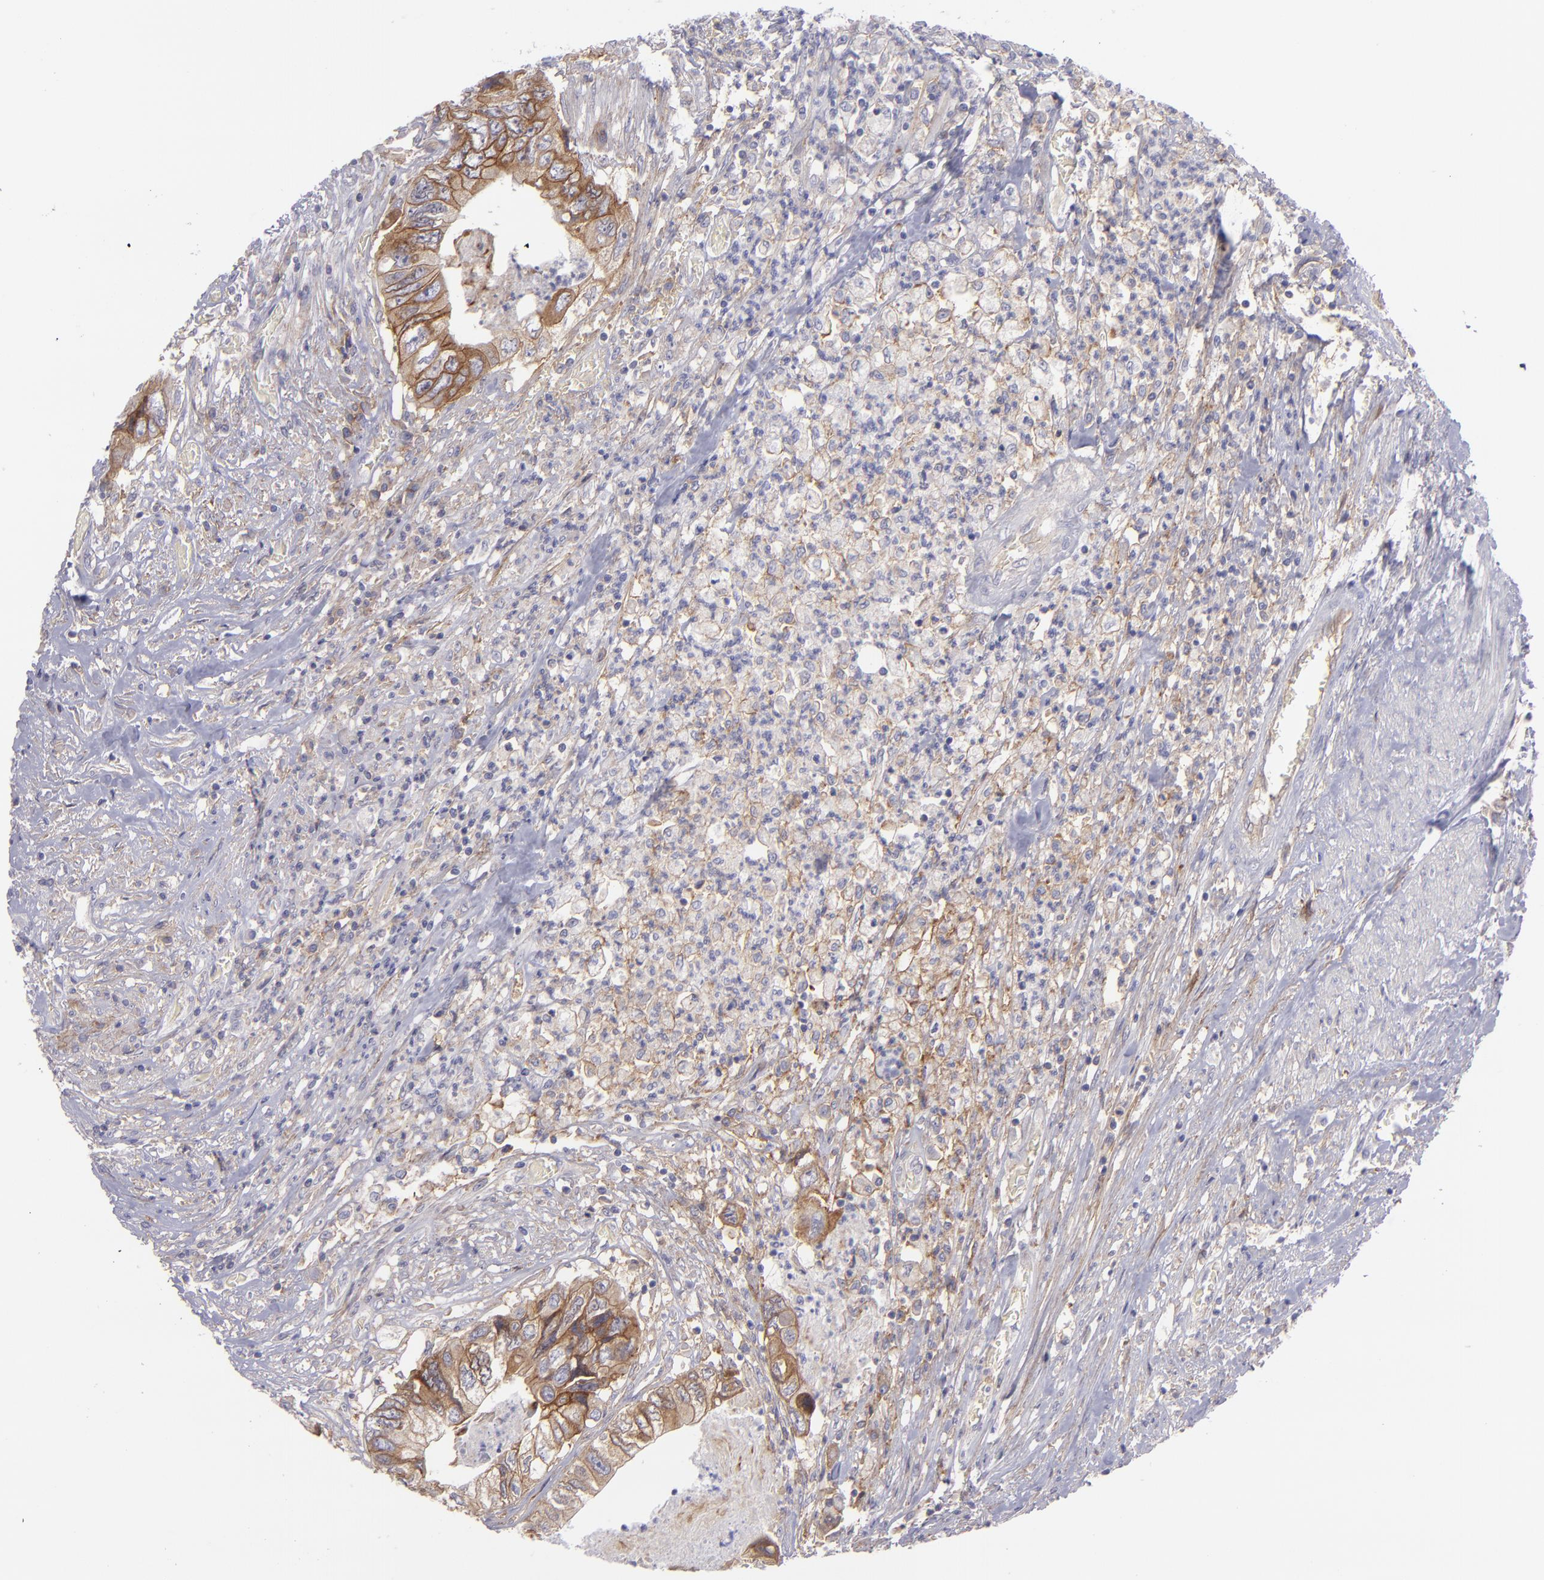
{"staining": {"intensity": "moderate", "quantity": ">75%", "location": "cytoplasmic/membranous"}, "tissue": "colorectal cancer", "cell_type": "Tumor cells", "image_type": "cancer", "snomed": [{"axis": "morphology", "description": "Adenocarcinoma, NOS"}, {"axis": "topography", "description": "Rectum"}], "caption": "Immunohistochemistry (IHC) staining of colorectal adenocarcinoma, which shows medium levels of moderate cytoplasmic/membranous expression in approximately >75% of tumor cells indicating moderate cytoplasmic/membranous protein expression. The staining was performed using DAB (3,3'-diaminobenzidine) (brown) for protein detection and nuclei were counterstained in hematoxylin (blue).", "gene": "BSG", "patient": {"sex": "female", "age": 82}}